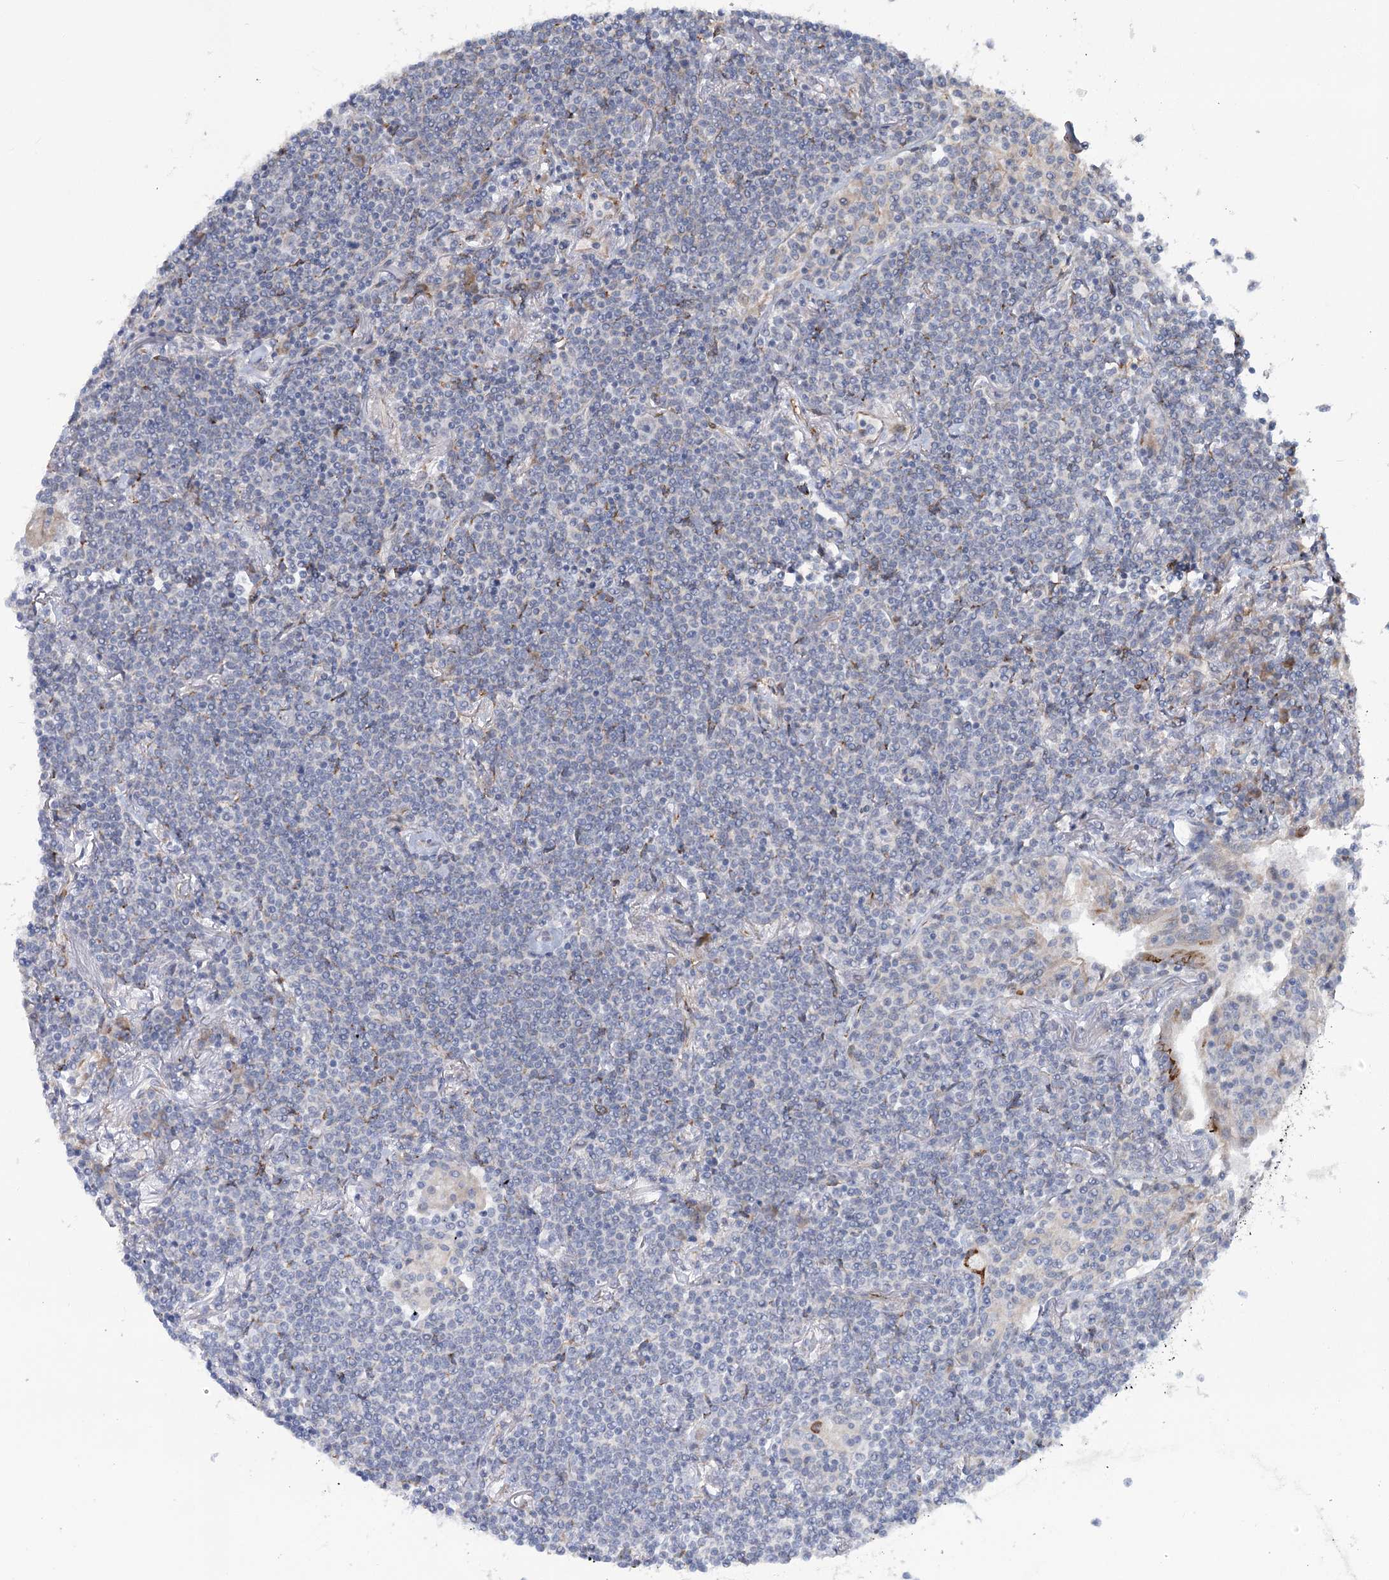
{"staining": {"intensity": "negative", "quantity": "none", "location": "none"}, "tissue": "lymphoma", "cell_type": "Tumor cells", "image_type": "cancer", "snomed": [{"axis": "morphology", "description": "Malignant lymphoma, non-Hodgkin's type, Low grade"}, {"axis": "topography", "description": "Lung"}], "caption": "A high-resolution image shows immunohistochemistry staining of low-grade malignant lymphoma, non-Hodgkin's type, which demonstrates no significant expression in tumor cells.", "gene": "CIB4", "patient": {"sex": "female", "age": 71}}